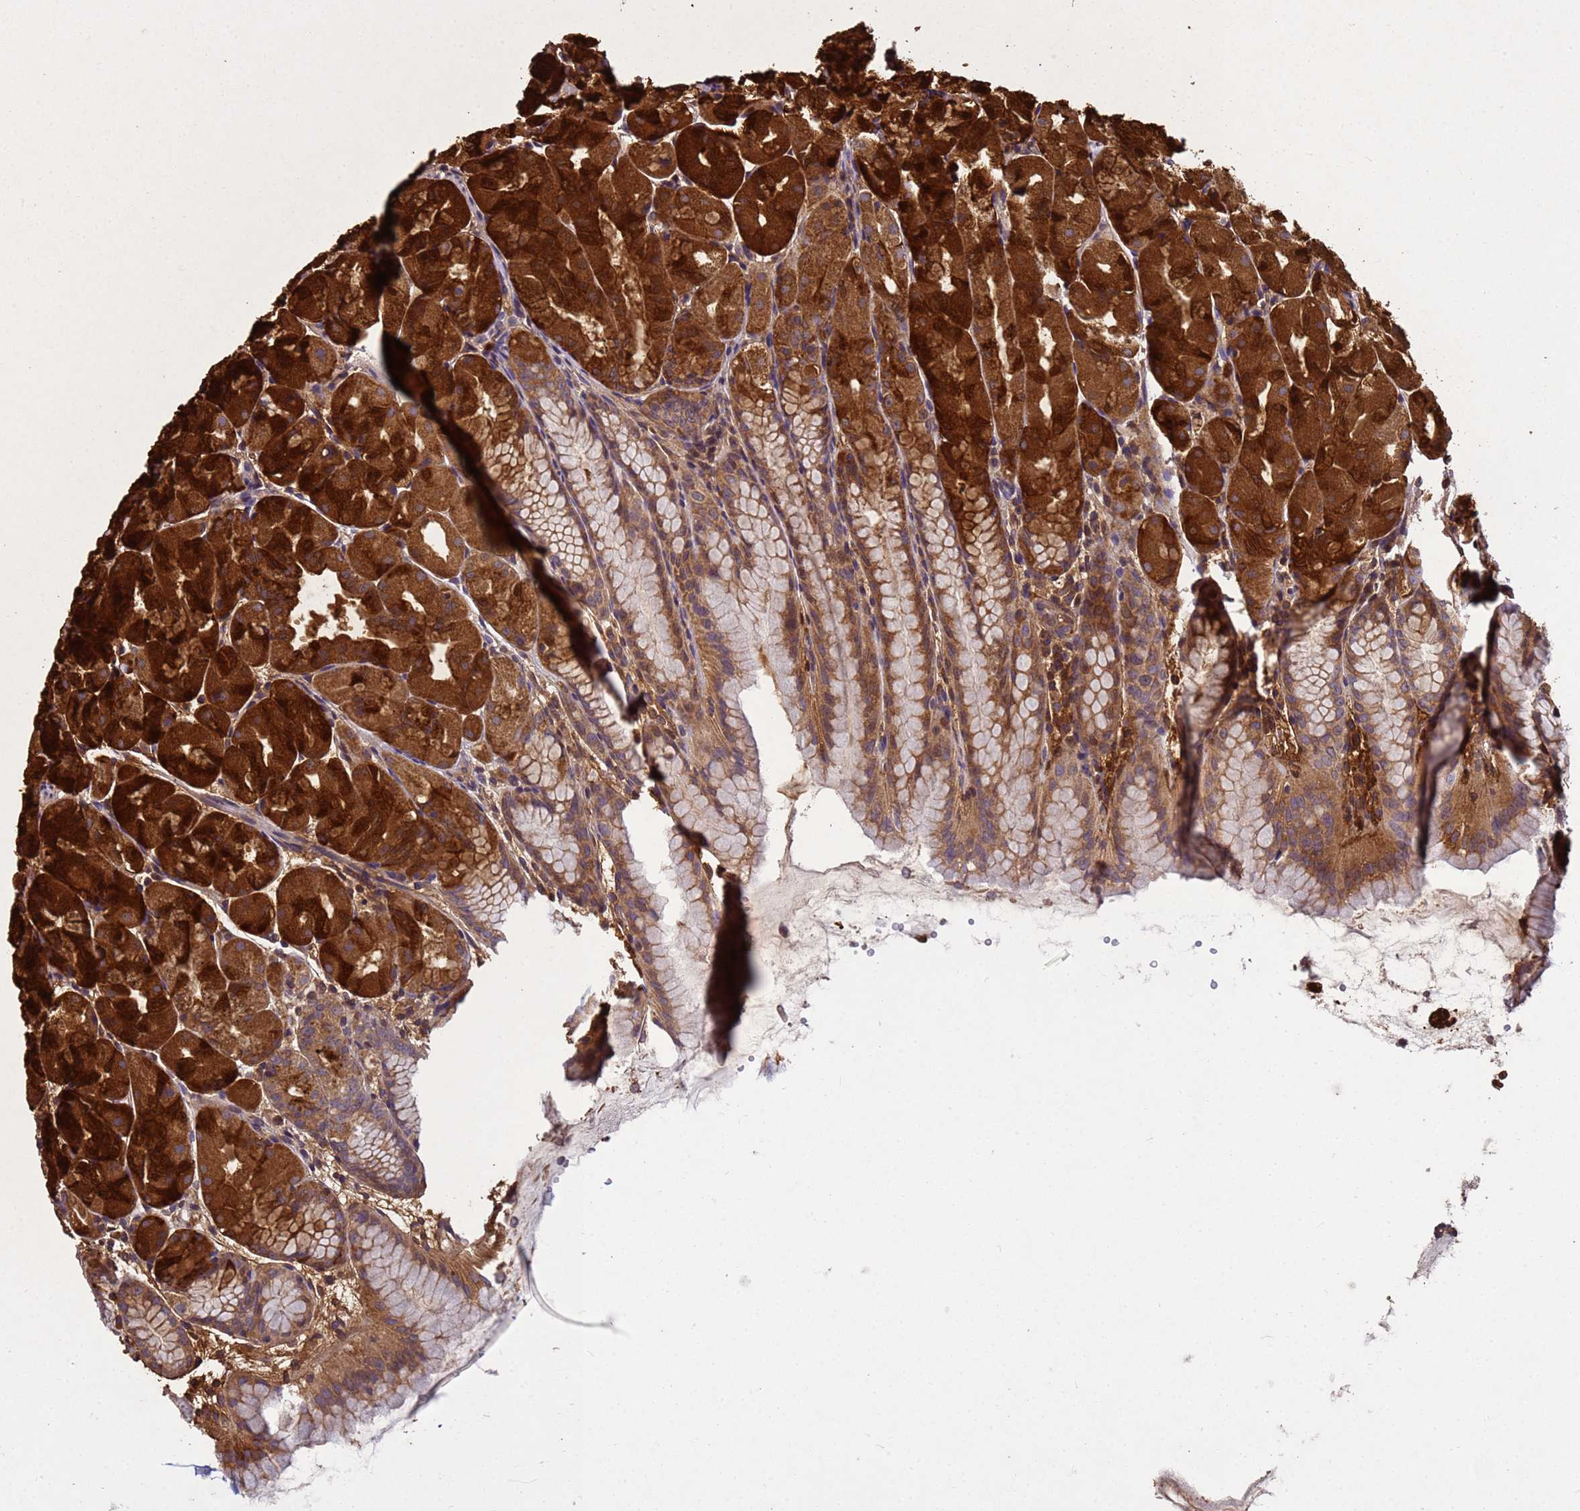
{"staining": {"intensity": "strong", "quantity": ">75%", "location": "cytoplasmic/membranous"}, "tissue": "stomach", "cell_type": "Glandular cells", "image_type": "normal", "snomed": [{"axis": "morphology", "description": "Normal tissue, NOS"}, {"axis": "topography", "description": "Stomach, upper"}], "caption": "Stomach stained with a brown dye shows strong cytoplasmic/membranous positive staining in approximately >75% of glandular cells.", "gene": "P2RX7", "patient": {"sex": "male", "age": 47}}